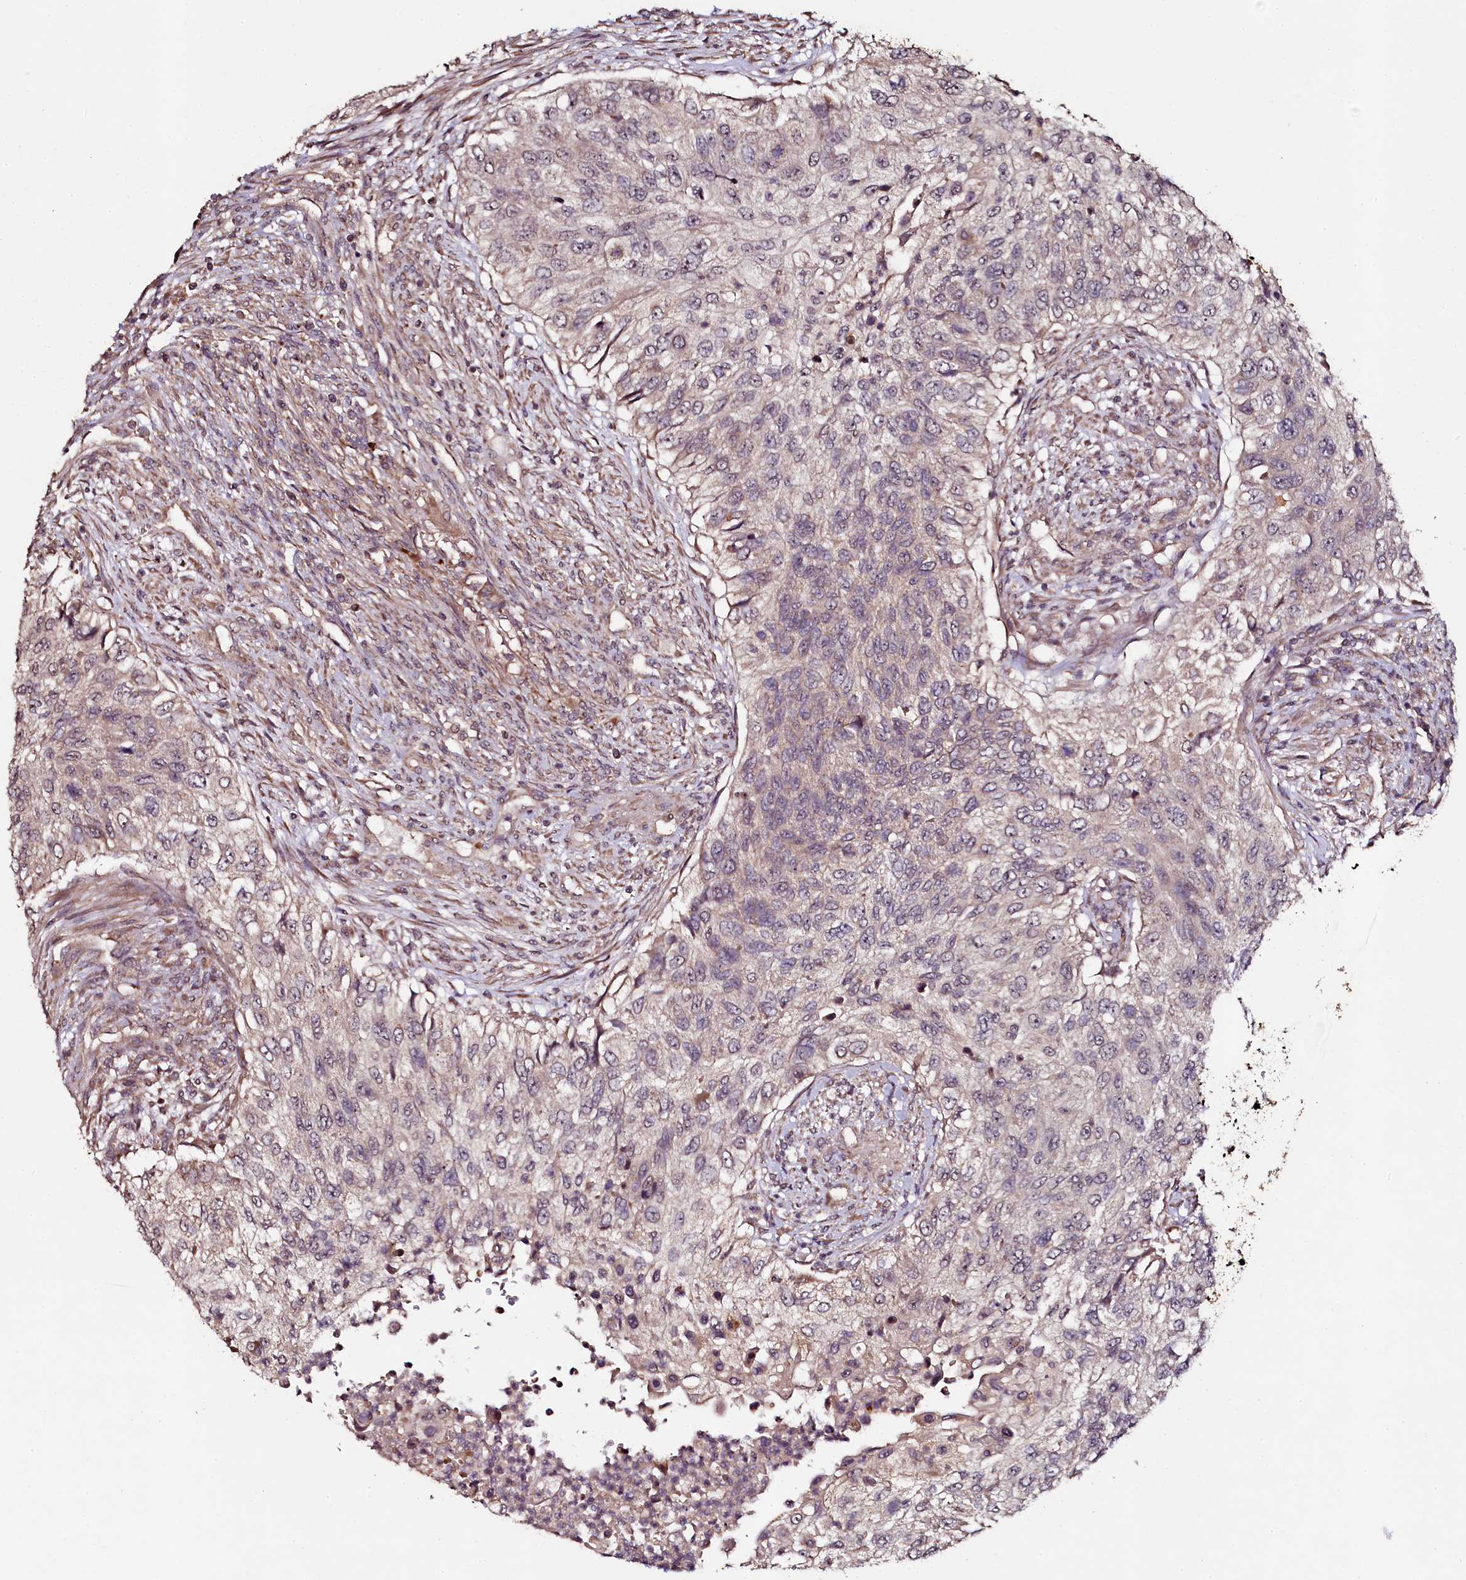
{"staining": {"intensity": "weak", "quantity": "25%-75%", "location": "cytoplasmic/membranous"}, "tissue": "urothelial cancer", "cell_type": "Tumor cells", "image_type": "cancer", "snomed": [{"axis": "morphology", "description": "Urothelial carcinoma, High grade"}, {"axis": "topography", "description": "Urinary bladder"}], "caption": "Immunohistochemical staining of high-grade urothelial carcinoma exhibits low levels of weak cytoplasmic/membranous protein positivity in approximately 25%-75% of tumor cells.", "gene": "SEC24C", "patient": {"sex": "female", "age": 60}}